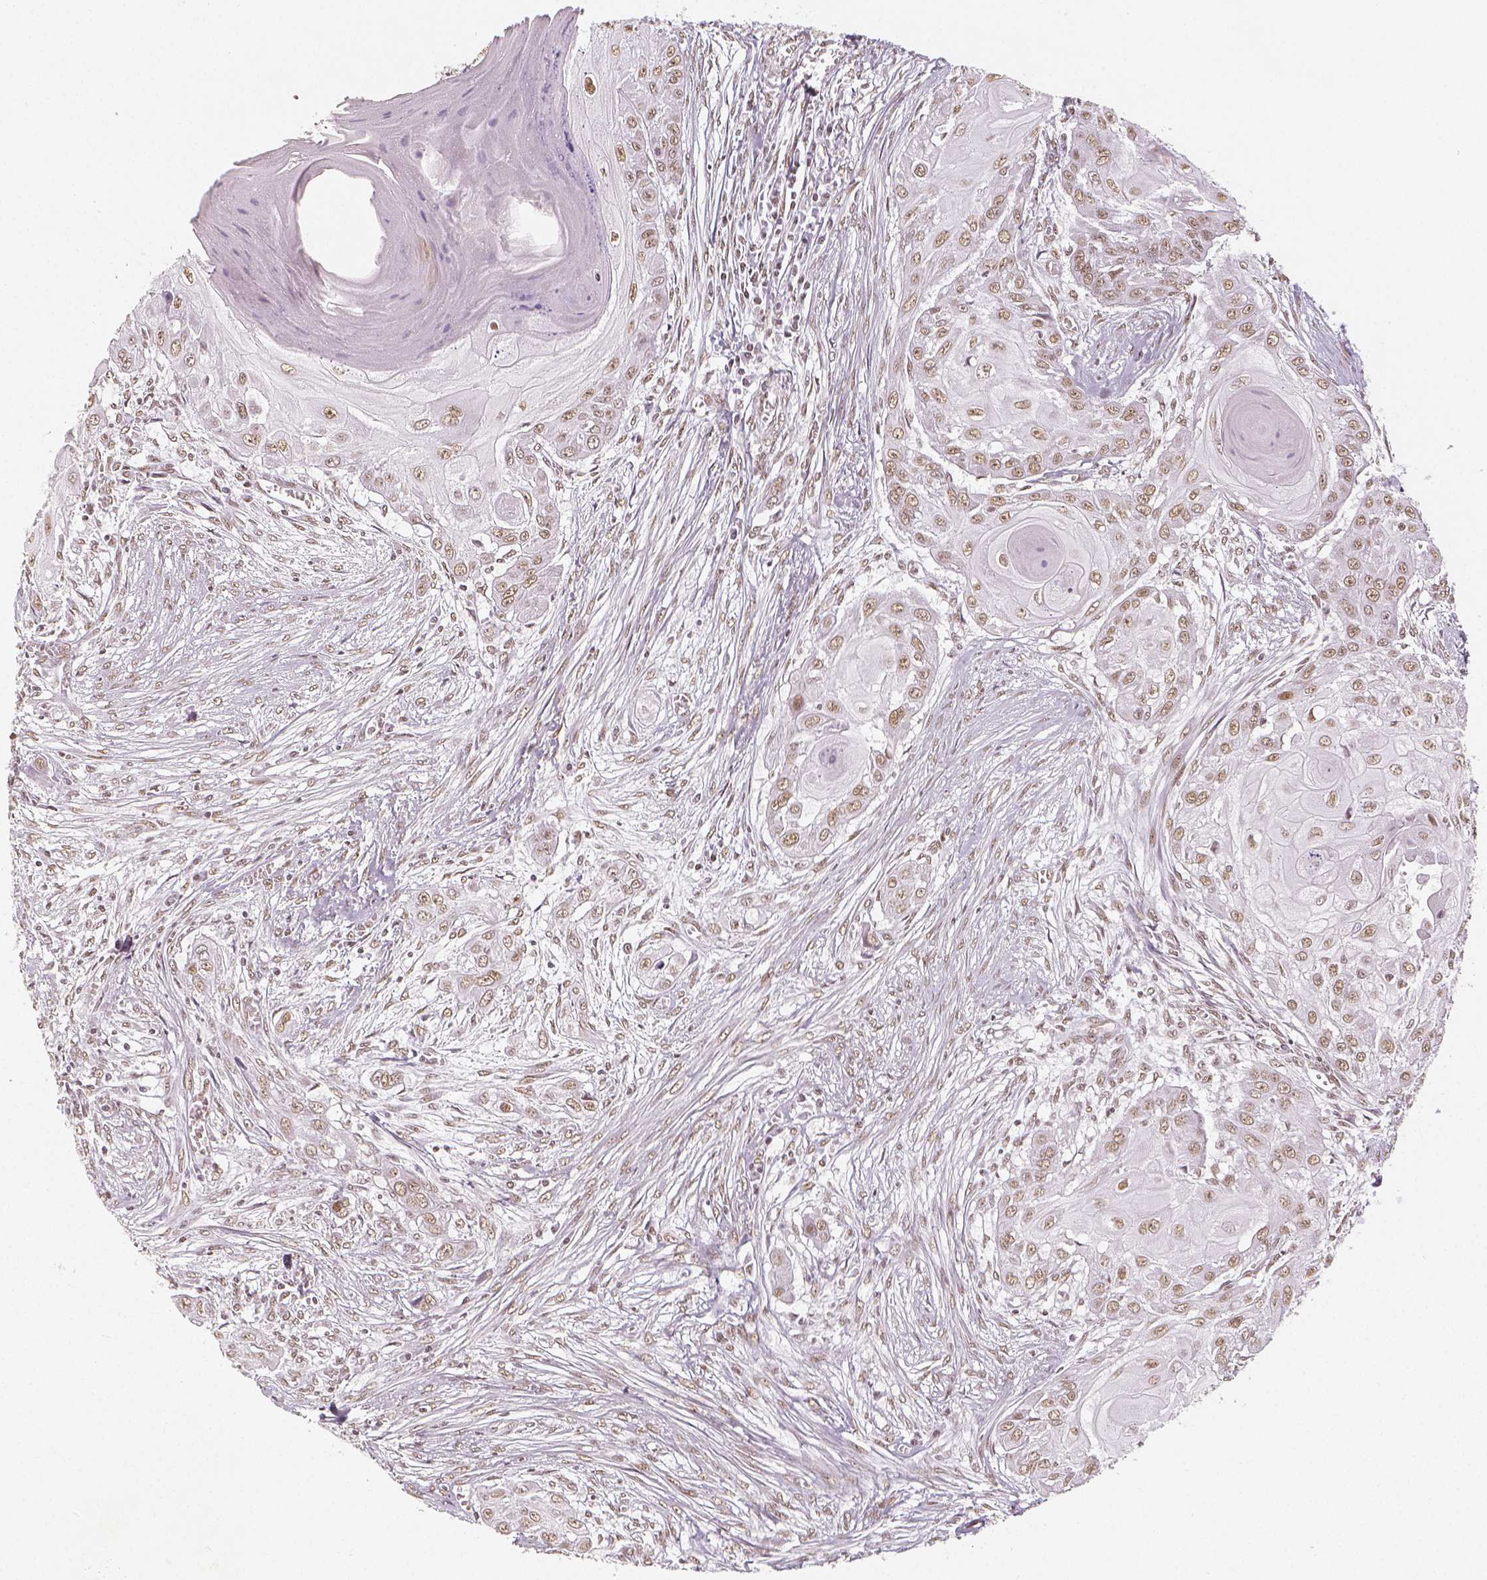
{"staining": {"intensity": "weak", "quantity": "25%-75%", "location": "nuclear"}, "tissue": "head and neck cancer", "cell_type": "Tumor cells", "image_type": "cancer", "snomed": [{"axis": "morphology", "description": "Squamous cell carcinoma, NOS"}, {"axis": "topography", "description": "Oral tissue"}, {"axis": "topography", "description": "Head-Neck"}], "caption": "Tumor cells display weak nuclear staining in about 25%-75% of cells in head and neck cancer.", "gene": "KDM5B", "patient": {"sex": "male", "age": 71}}